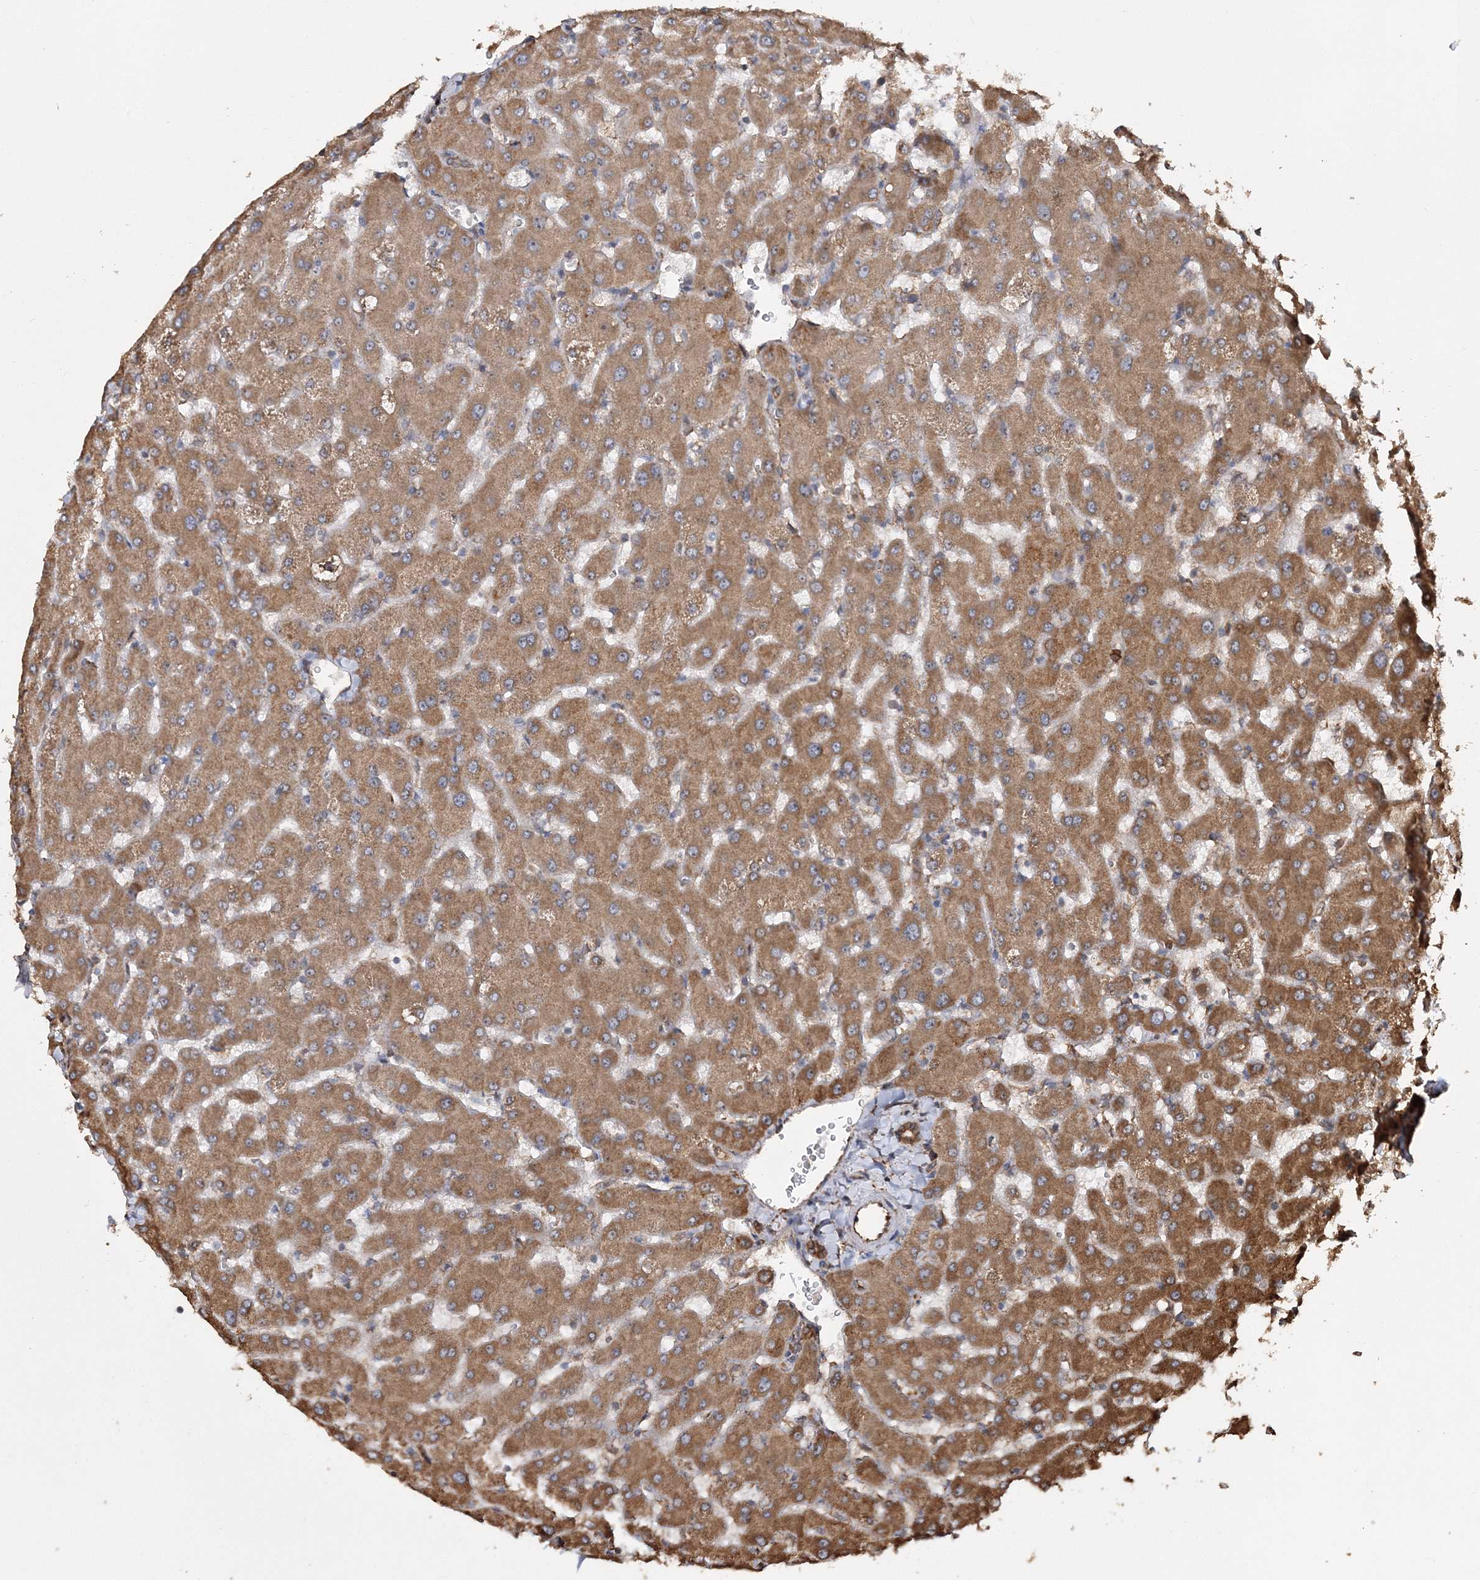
{"staining": {"intensity": "strong", "quantity": ">75%", "location": "cytoplasmic/membranous"}, "tissue": "liver", "cell_type": "Cholangiocytes", "image_type": "normal", "snomed": [{"axis": "morphology", "description": "Normal tissue, NOS"}, {"axis": "topography", "description": "Liver"}], "caption": "High-magnification brightfield microscopy of benign liver stained with DAB (3,3'-diaminobenzidine) (brown) and counterstained with hematoxylin (blue). cholangiocytes exhibit strong cytoplasmic/membranous positivity is identified in approximately>75% of cells. (brown staining indicates protein expression, while blue staining denotes nuclei).", "gene": "SCRN3", "patient": {"sex": "female", "age": 63}}